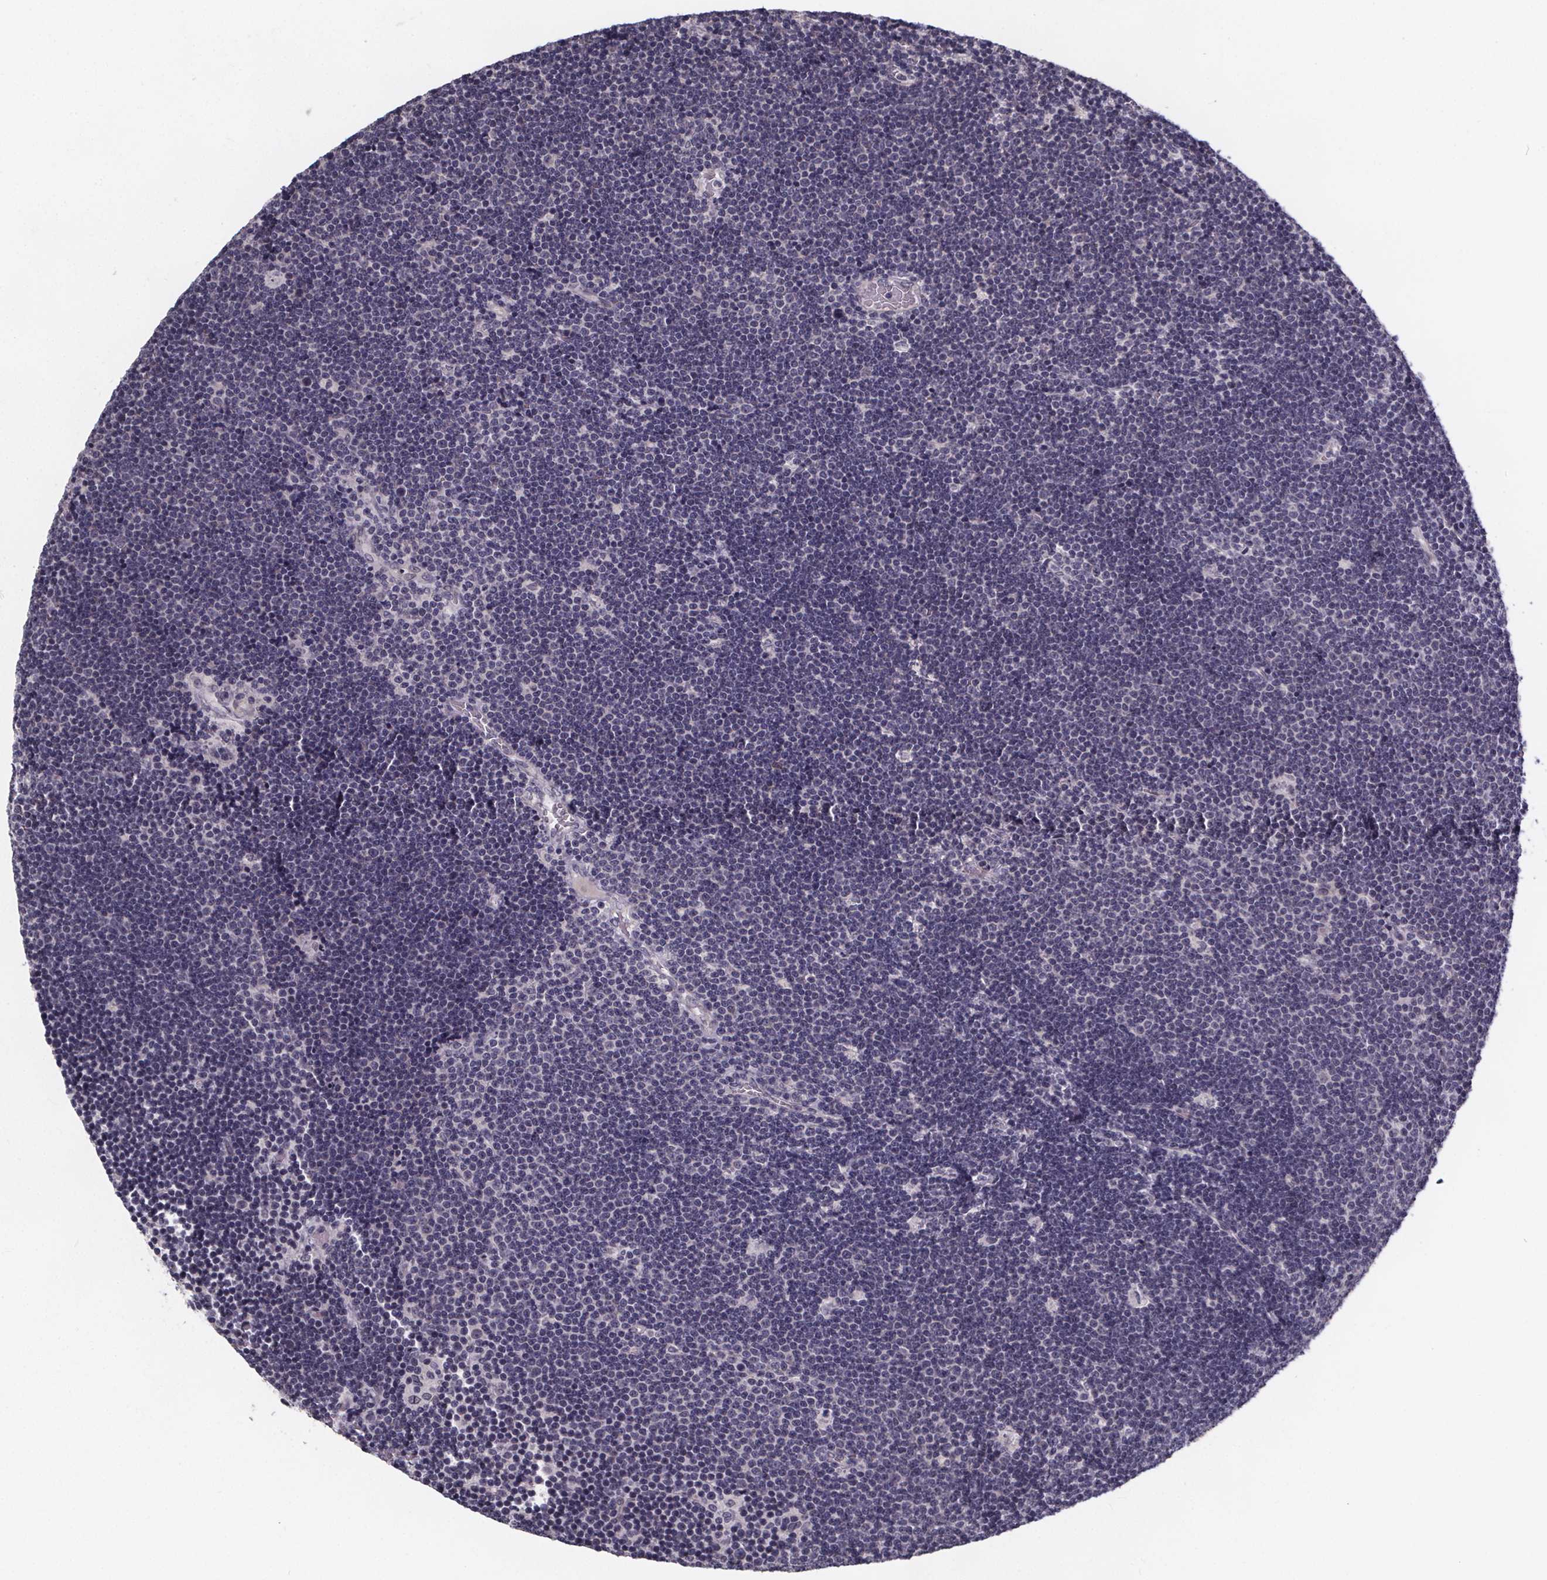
{"staining": {"intensity": "negative", "quantity": "none", "location": "none"}, "tissue": "lymphoma", "cell_type": "Tumor cells", "image_type": "cancer", "snomed": [{"axis": "morphology", "description": "Malignant lymphoma, non-Hodgkin's type, Low grade"}, {"axis": "topography", "description": "Brain"}], "caption": "IHC image of lymphoma stained for a protein (brown), which demonstrates no positivity in tumor cells. (DAB IHC with hematoxylin counter stain).", "gene": "FAM181B", "patient": {"sex": "female", "age": 66}}